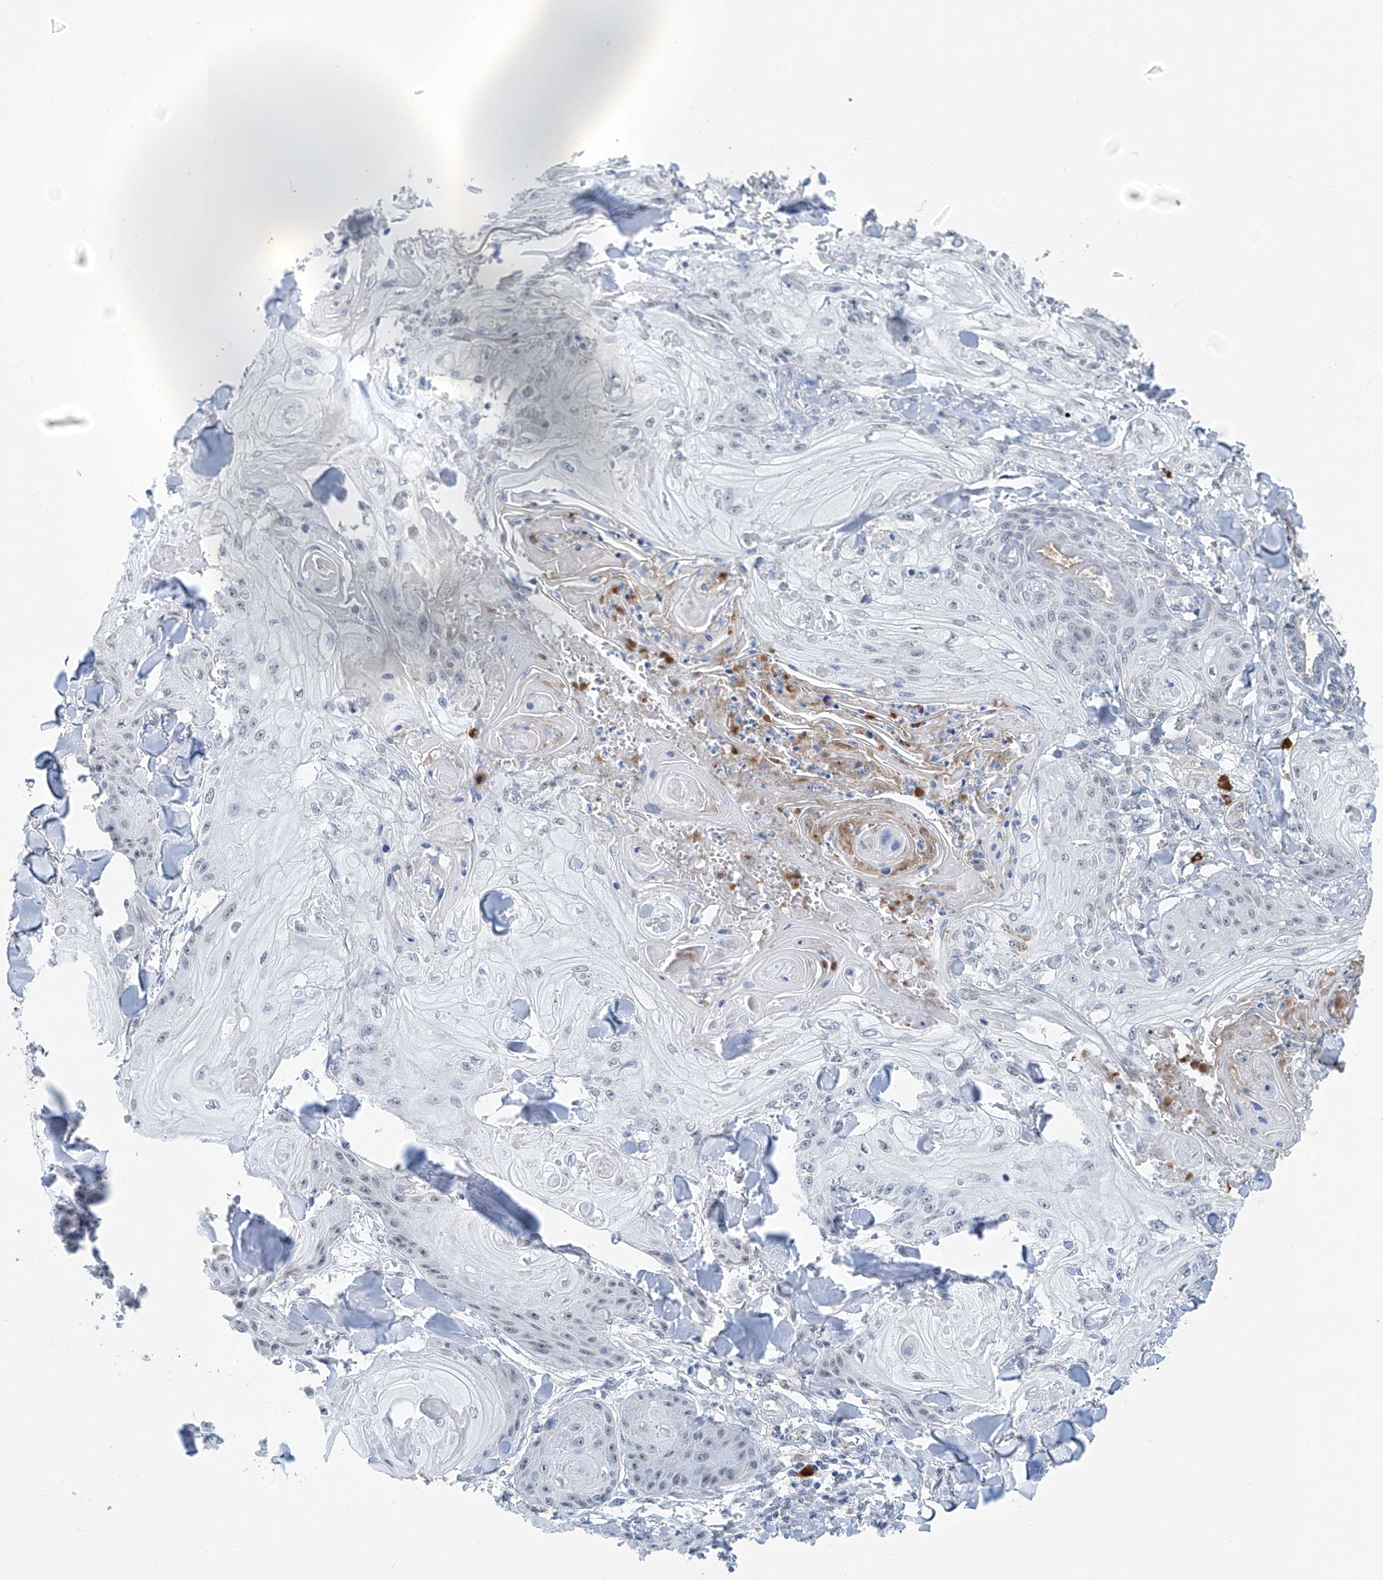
{"staining": {"intensity": "negative", "quantity": "none", "location": "none"}, "tissue": "skin cancer", "cell_type": "Tumor cells", "image_type": "cancer", "snomed": [{"axis": "morphology", "description": "Squamous cell carcinoma, NOS"}, {"axis": "topography", "description": "Skin"}], "caption": "The immunohistochemistry (IHC) image has no significant staining in tumor cells of skin cancer tissue.", "gene": "KLF15", "patient": {"sex": "male", "age": 74}}